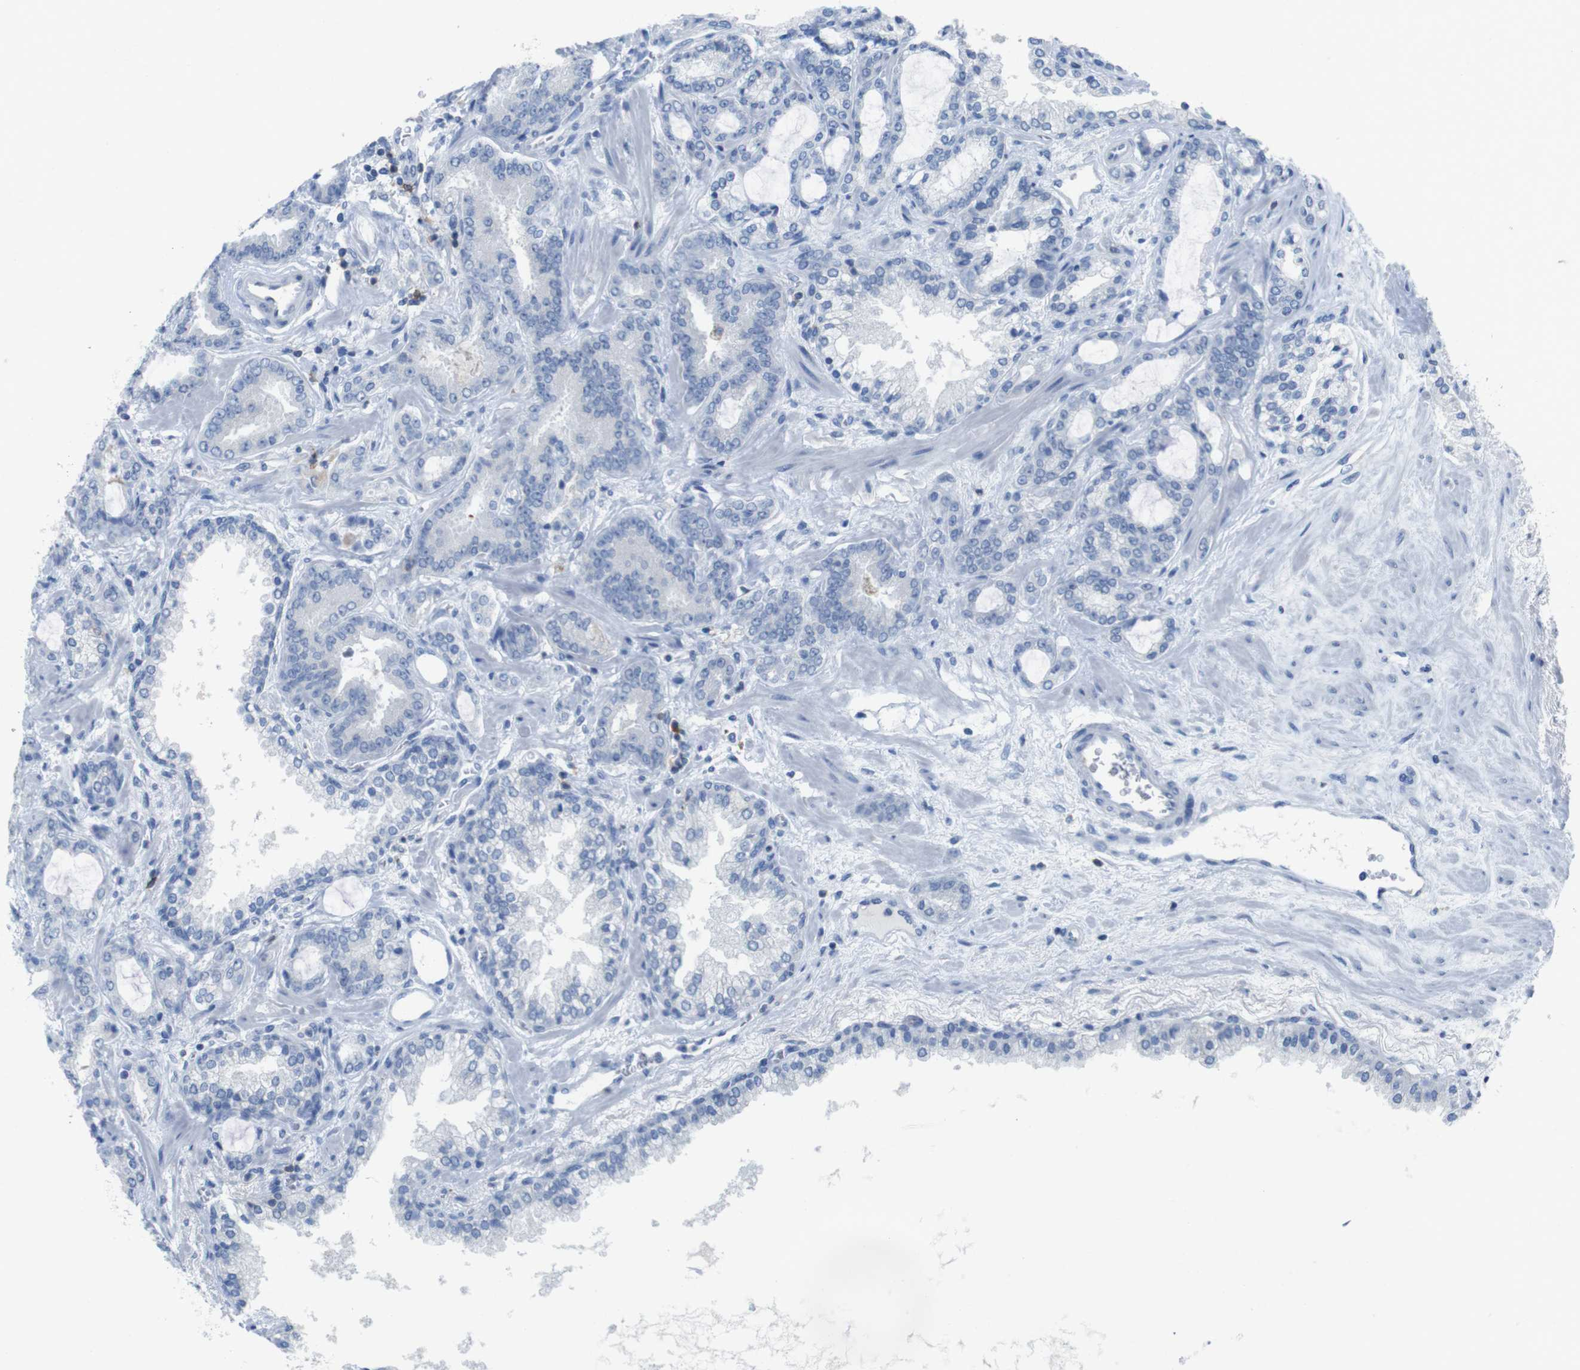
{"staining": {"intensity": "negative", "quantity": "none", "location": "none"}, "tissue": "prostate cancer", "cell_type": "Tumor cells", "image_type": "cancer", "snomed": [{"axis": "morphology", "description": "Adenocarcinoma, Low grade"}, {"axis": "topography", "description": "Prostate"}], "caption": "Image shows no protein positivity in tumor cells of prostate cancer tissue.", "gene": "CD5", "patient": {"sex": "male", "age": 60}}